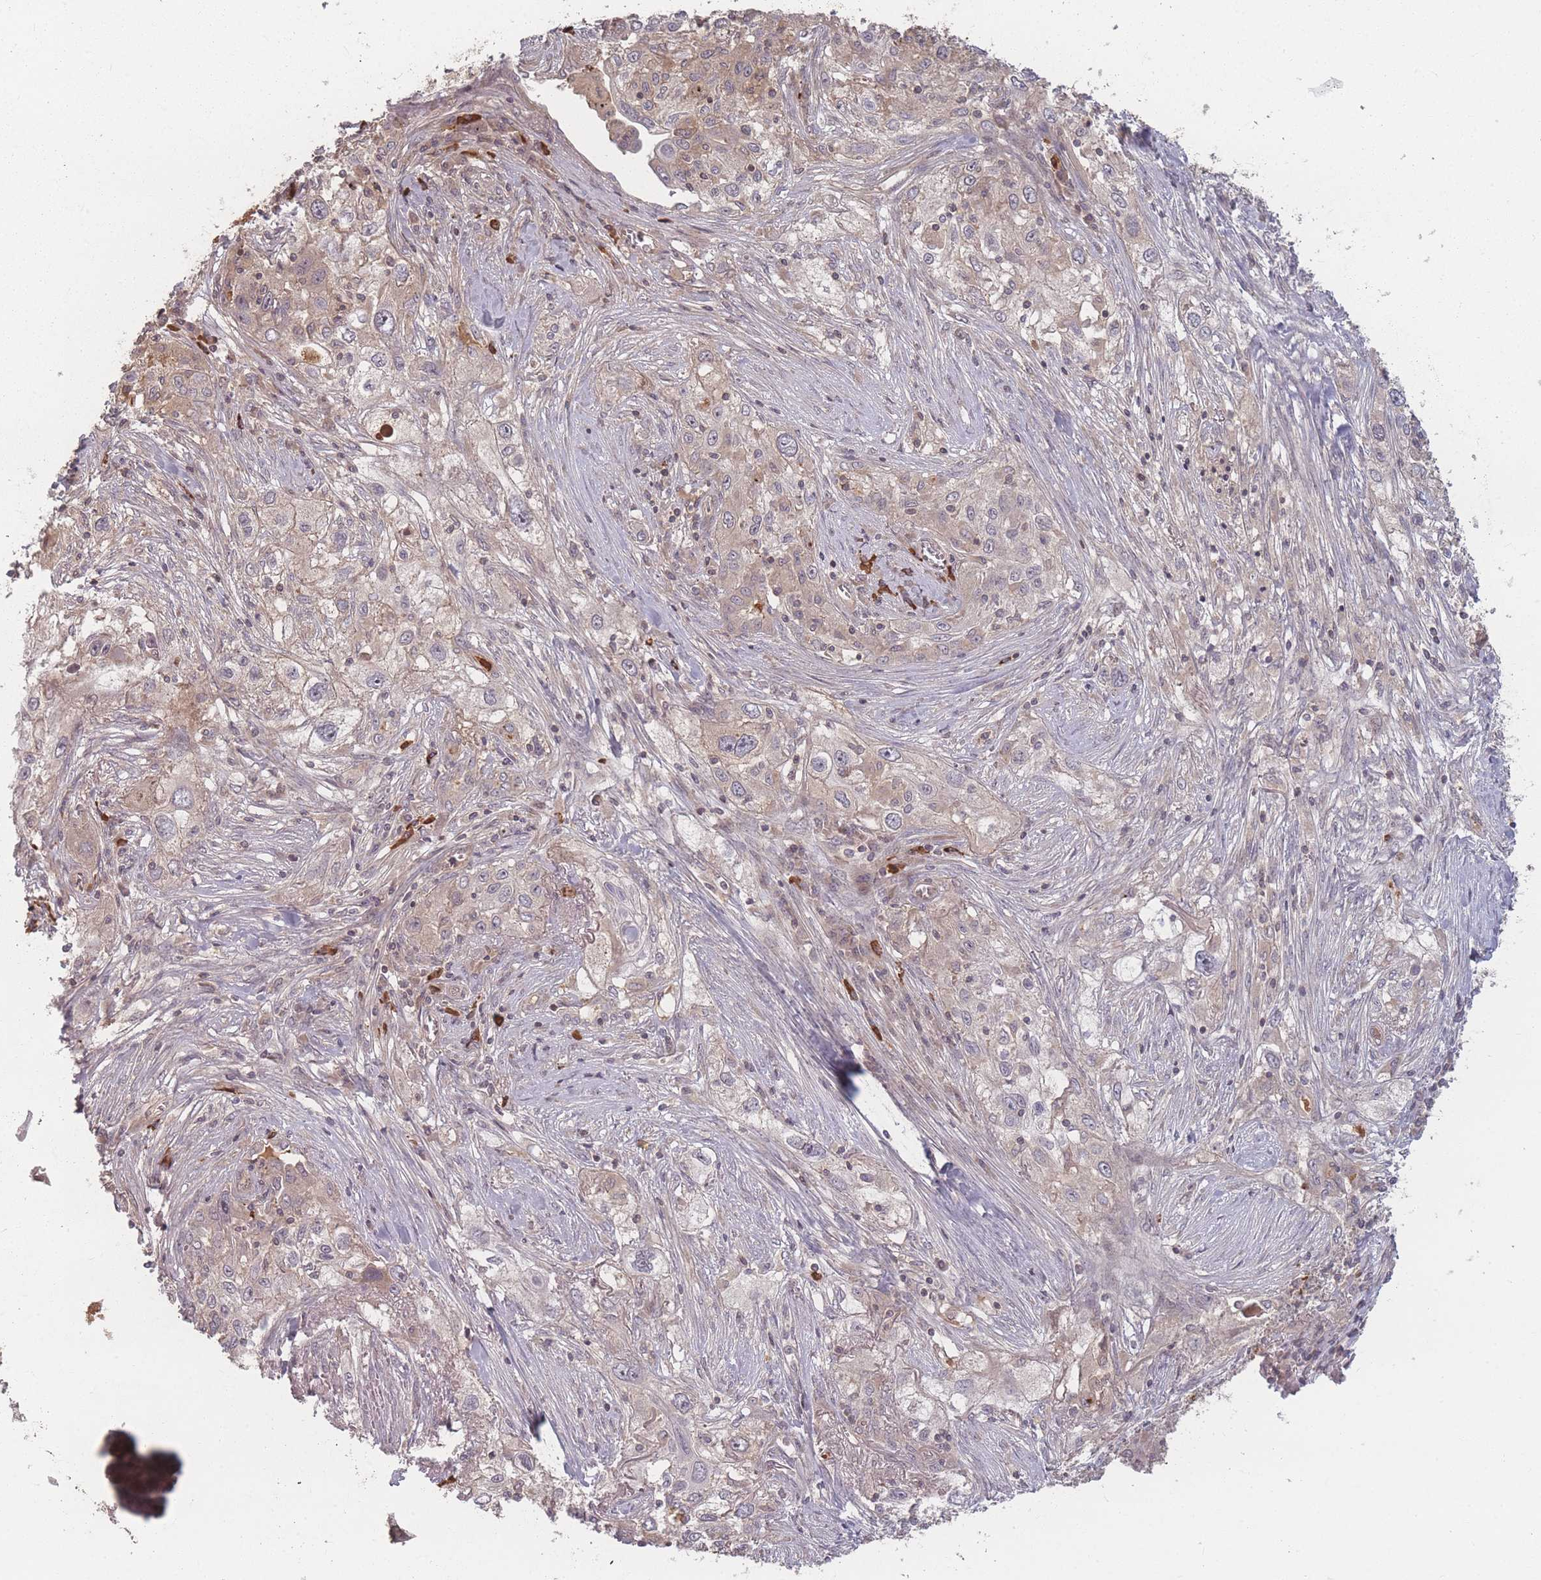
{"staining": {"intensity": "weak", "quantity": "<25%", "location": "cytoplasmic/membranous"}, "tissue": "lung cancer", "cell_type": "Tumor cells", "image_type": "cancer", "snomed": [{"axis": "morphology", "description": "Squamous cell carcinoma, NOS"}, {"axis": "topography", "description": "Lung"}], "caption": "This is an immunohistochemistry micrograph of squamous cell carcinoma (lung). There is no expression in tumor cells.", "gene": "HAGH", "patient": {"sex": "female", "age": 69}}